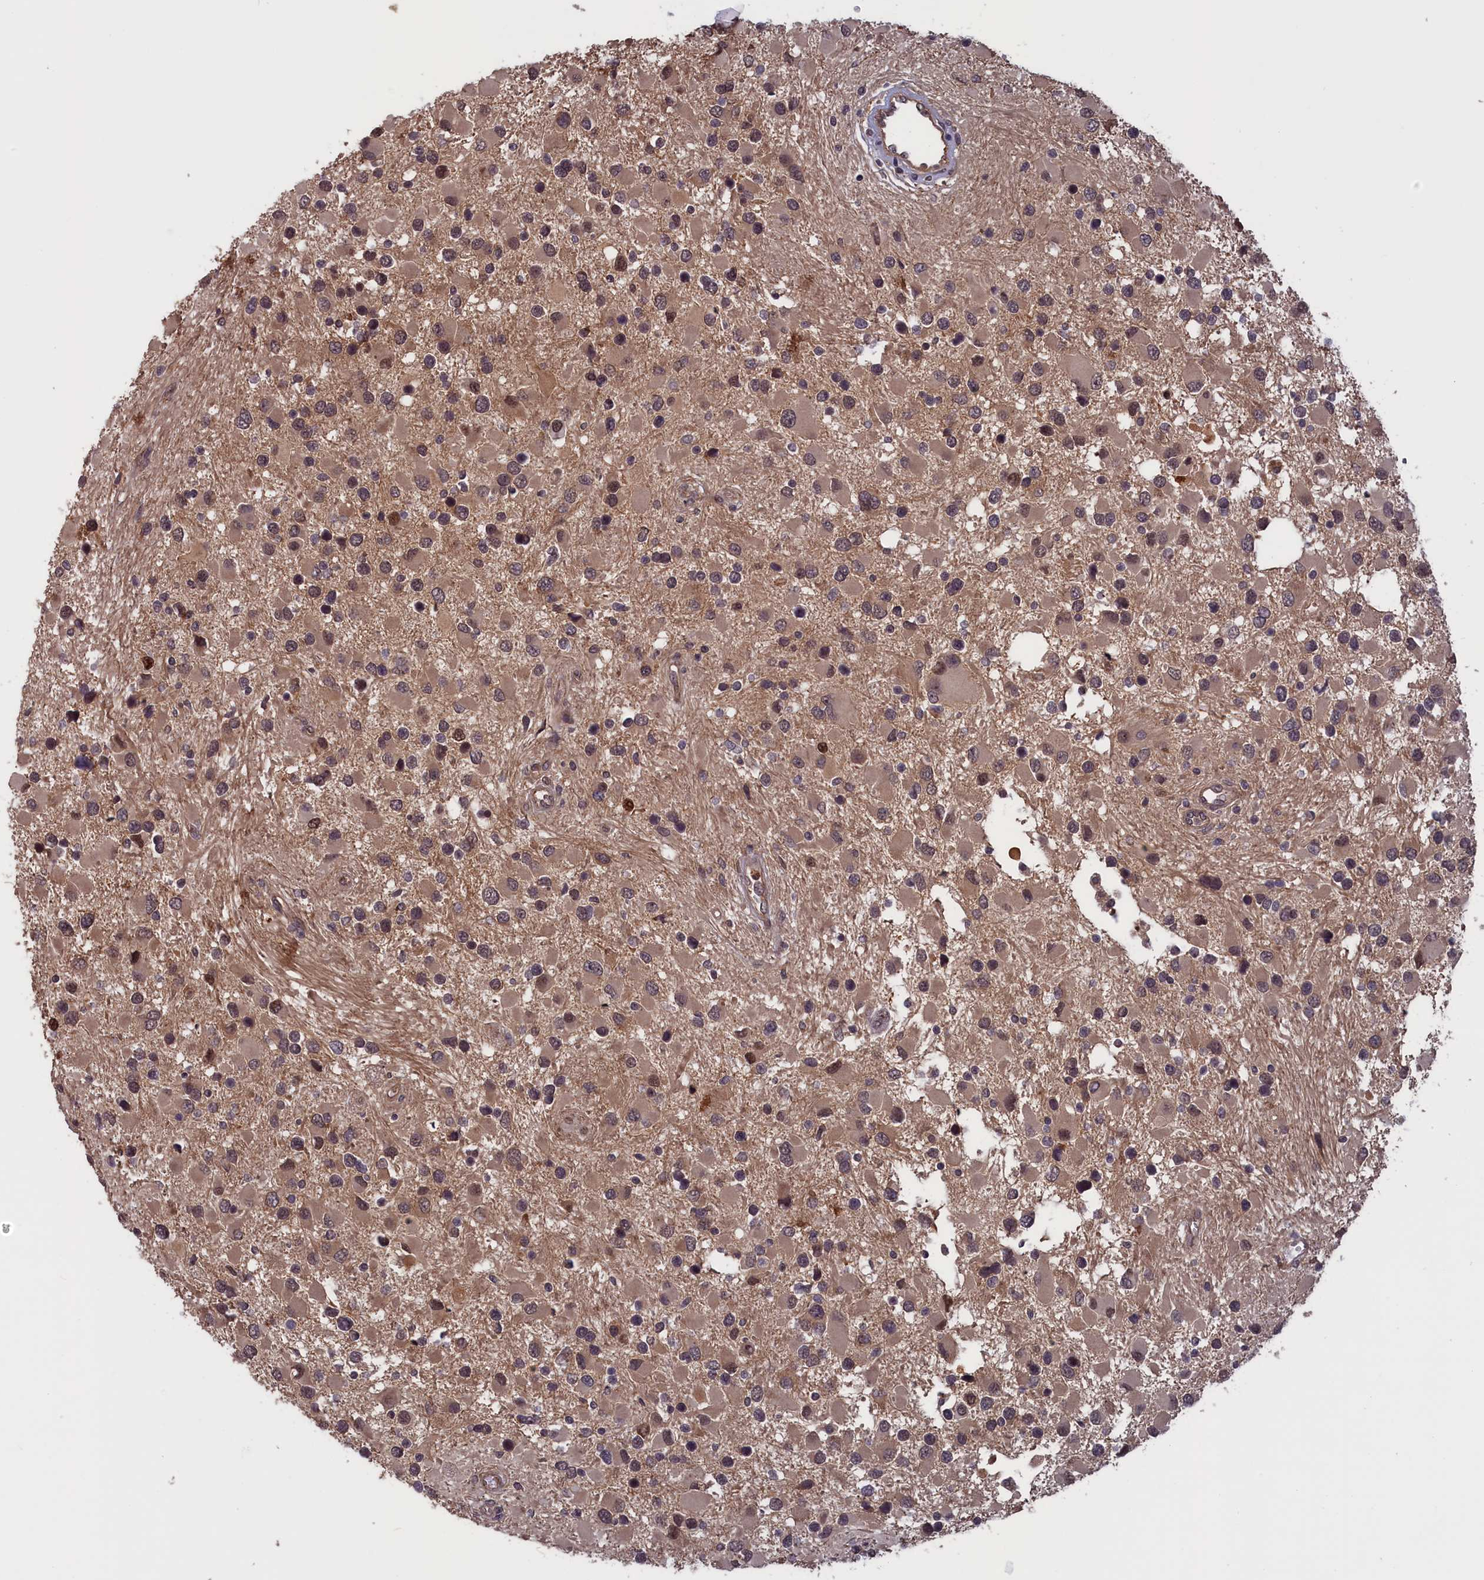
{"staining": {"intensity": "weak", "quantity": "25%-75%", "location": "cytoplasmic/membranous,nuclear"}, "tissue": "glioma", "cell_type": "Tumor cells", "image_type": "cancer", "snomed": [{"axis": "morphology", "description": "Glioma, malignant, High grade"}, {"axis": "topography", "description": "Brain"}], "caption": "The micrograph displays a brown stain indicating the presence of a protein in the cytoplasmic/membranous and nuclear of tumor cells in malignant high-grade glioma.", "gene": "PLP2", "patient": {"sex": "male", "age": 53}}